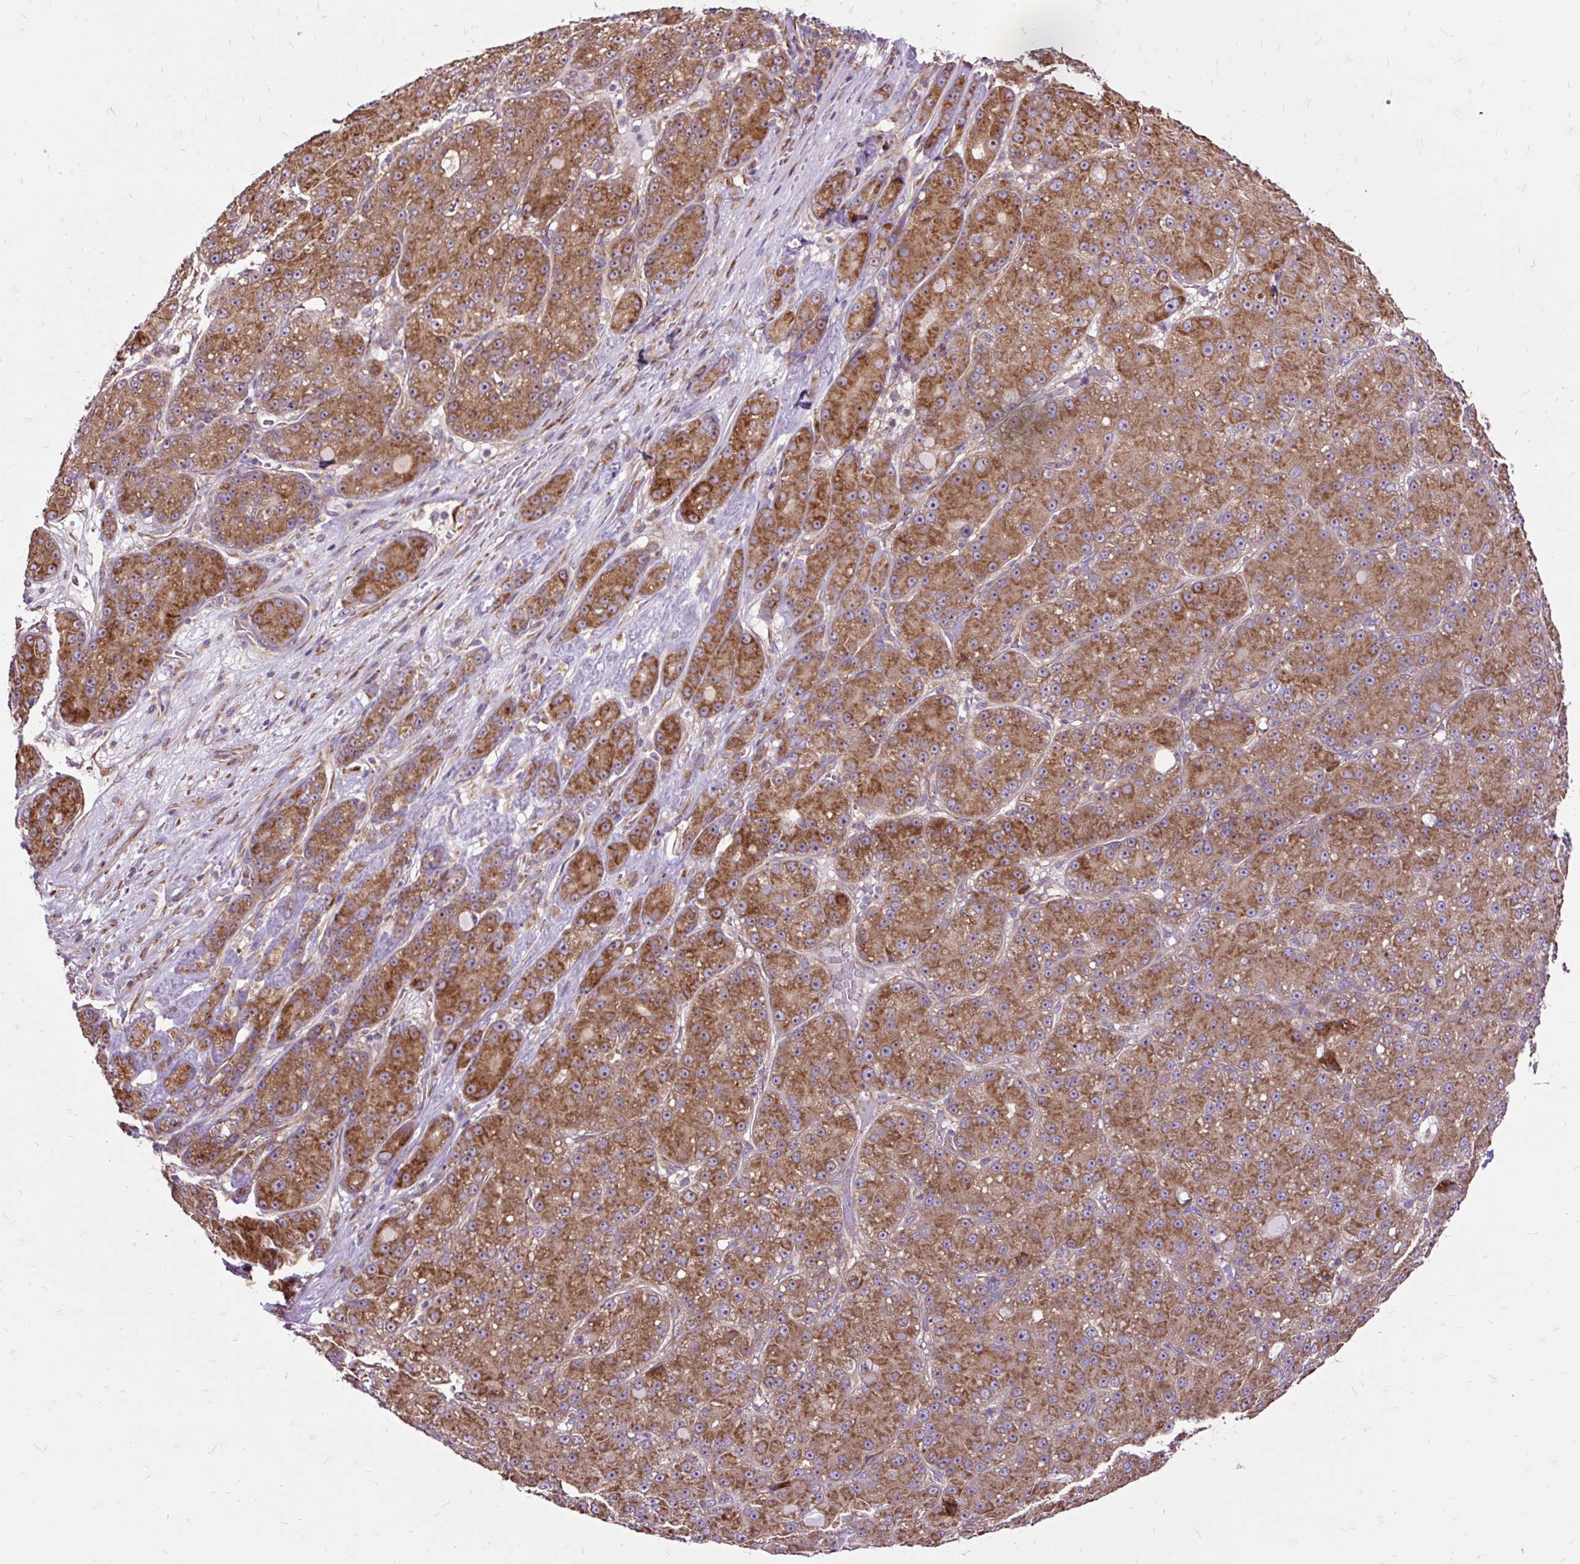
{"staining": {"intensity": "moderate", "quantity": ">75%", "location": "cytoplasmic/membranous"}, "tissue": "liver cancer", "cell_type": "Tumor cells", "image_type": "cancer", "snomed": [{"axis": "morphology", "description": "Carcinoma, Hepatocellular, NOS"}, {"axis": "topography", "description": "Liver"}], "caption": "Tumor cells exhibit moderate cytoplasmic/membranous expression in about >75% of cells in liver cancer (hepatocellular carcinoma).", "gene": "RPS5", "patient": {"sex": "male", "age": 67}}